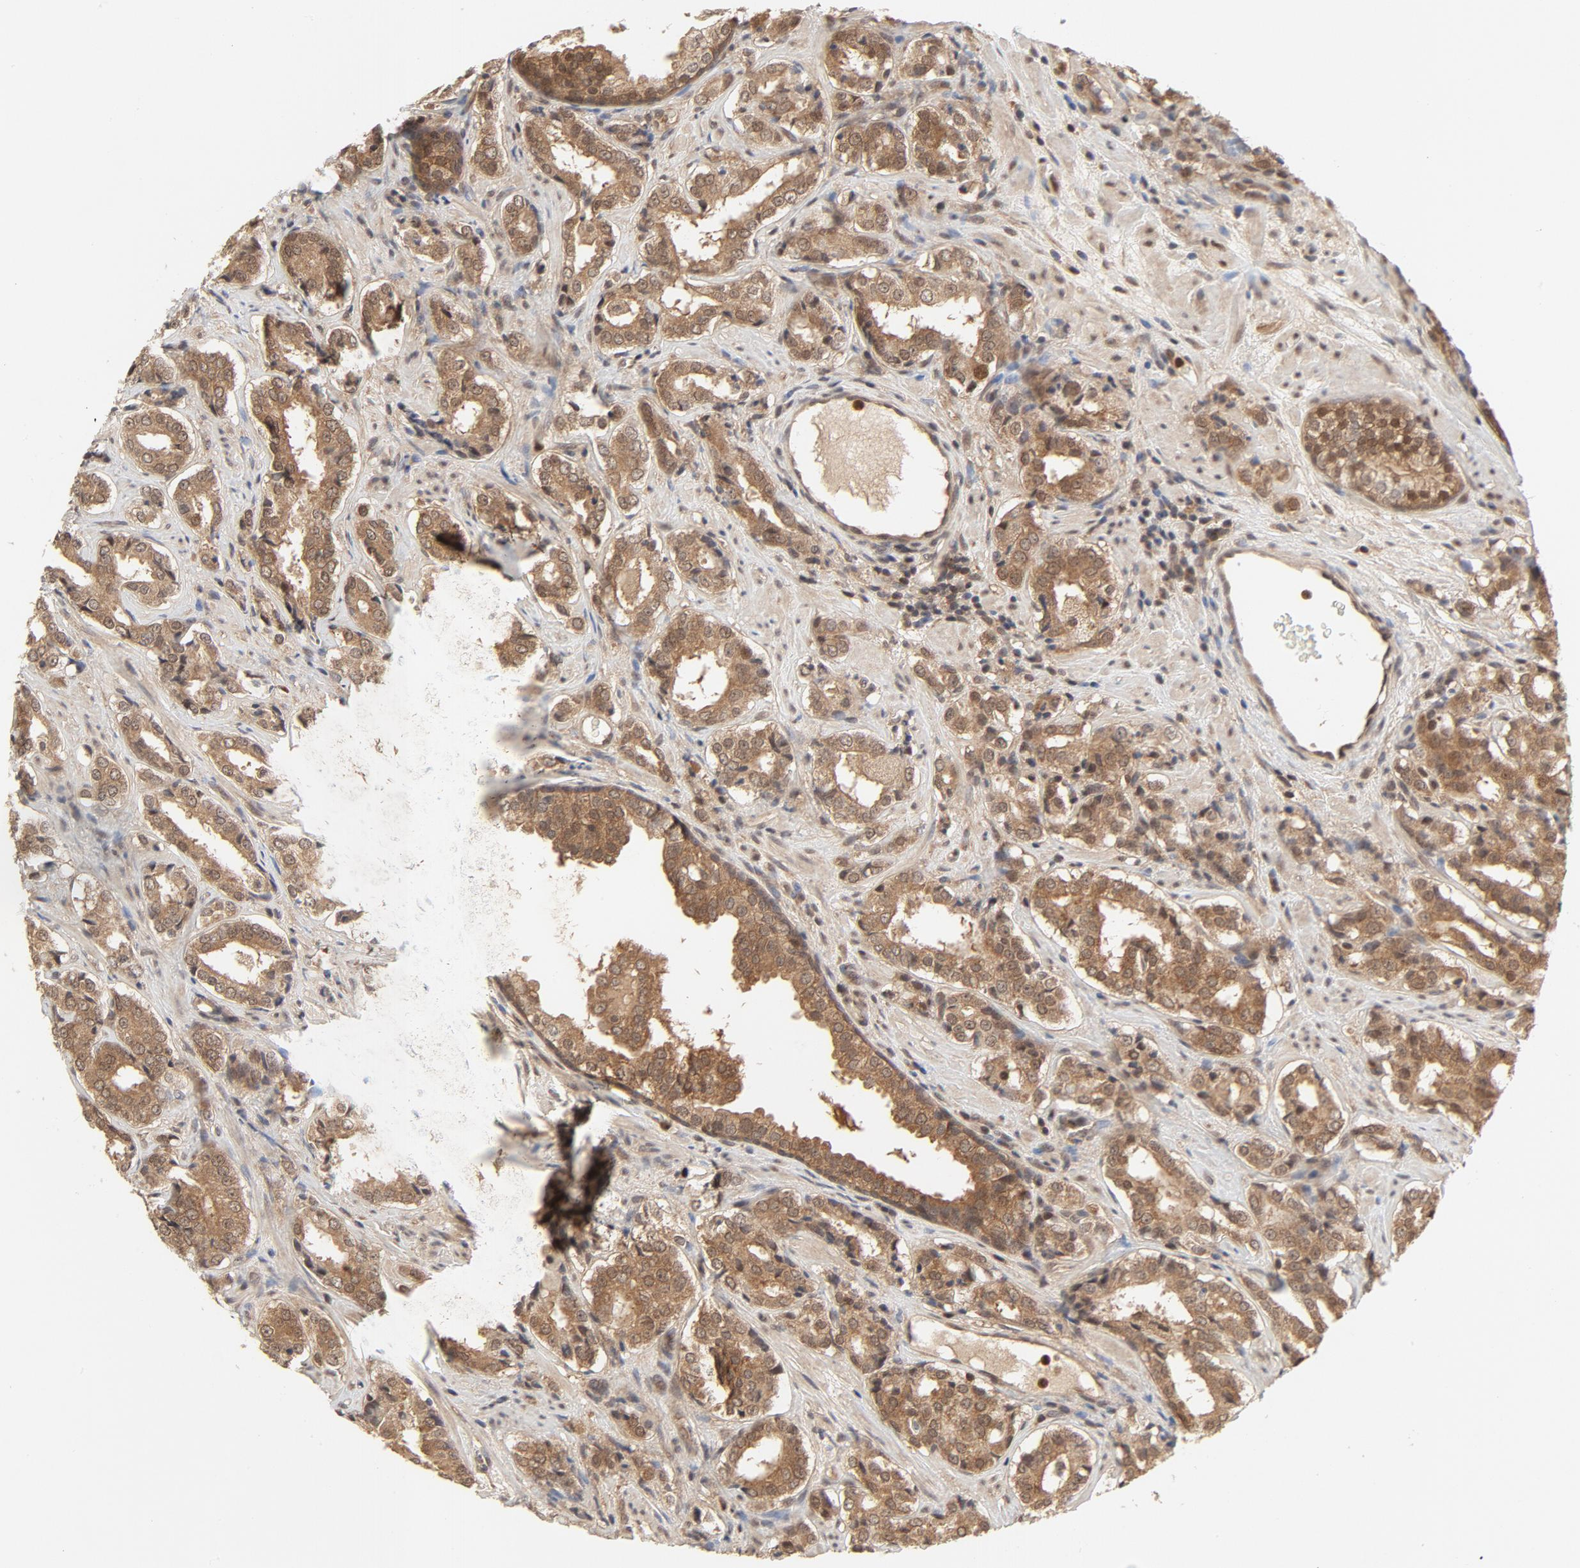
{"staining": {"intensity": "moderate", "quantity": "25%-75%", "location": "cytoplasmic/membranous,nuclear"}, "tissue": "prostate cancer", "cell_type": "Tumor cells", "image_type": "cancer", "snomed": [{"axis": "morphology", "description": "Adenocarcinoma, Medium grade"}, {"axis": "topography", "description": "Prostate"}], "caption": "The micrograph exhibits a brown stain indicating the presence of a protein in the cytoplasmic/membranous and nuclear of tumor cells in prostate cancer (adenocarcinoma (medium-grade)).", "gene": "NEDD8", "patient": {"sex": "male", "age": 60}}